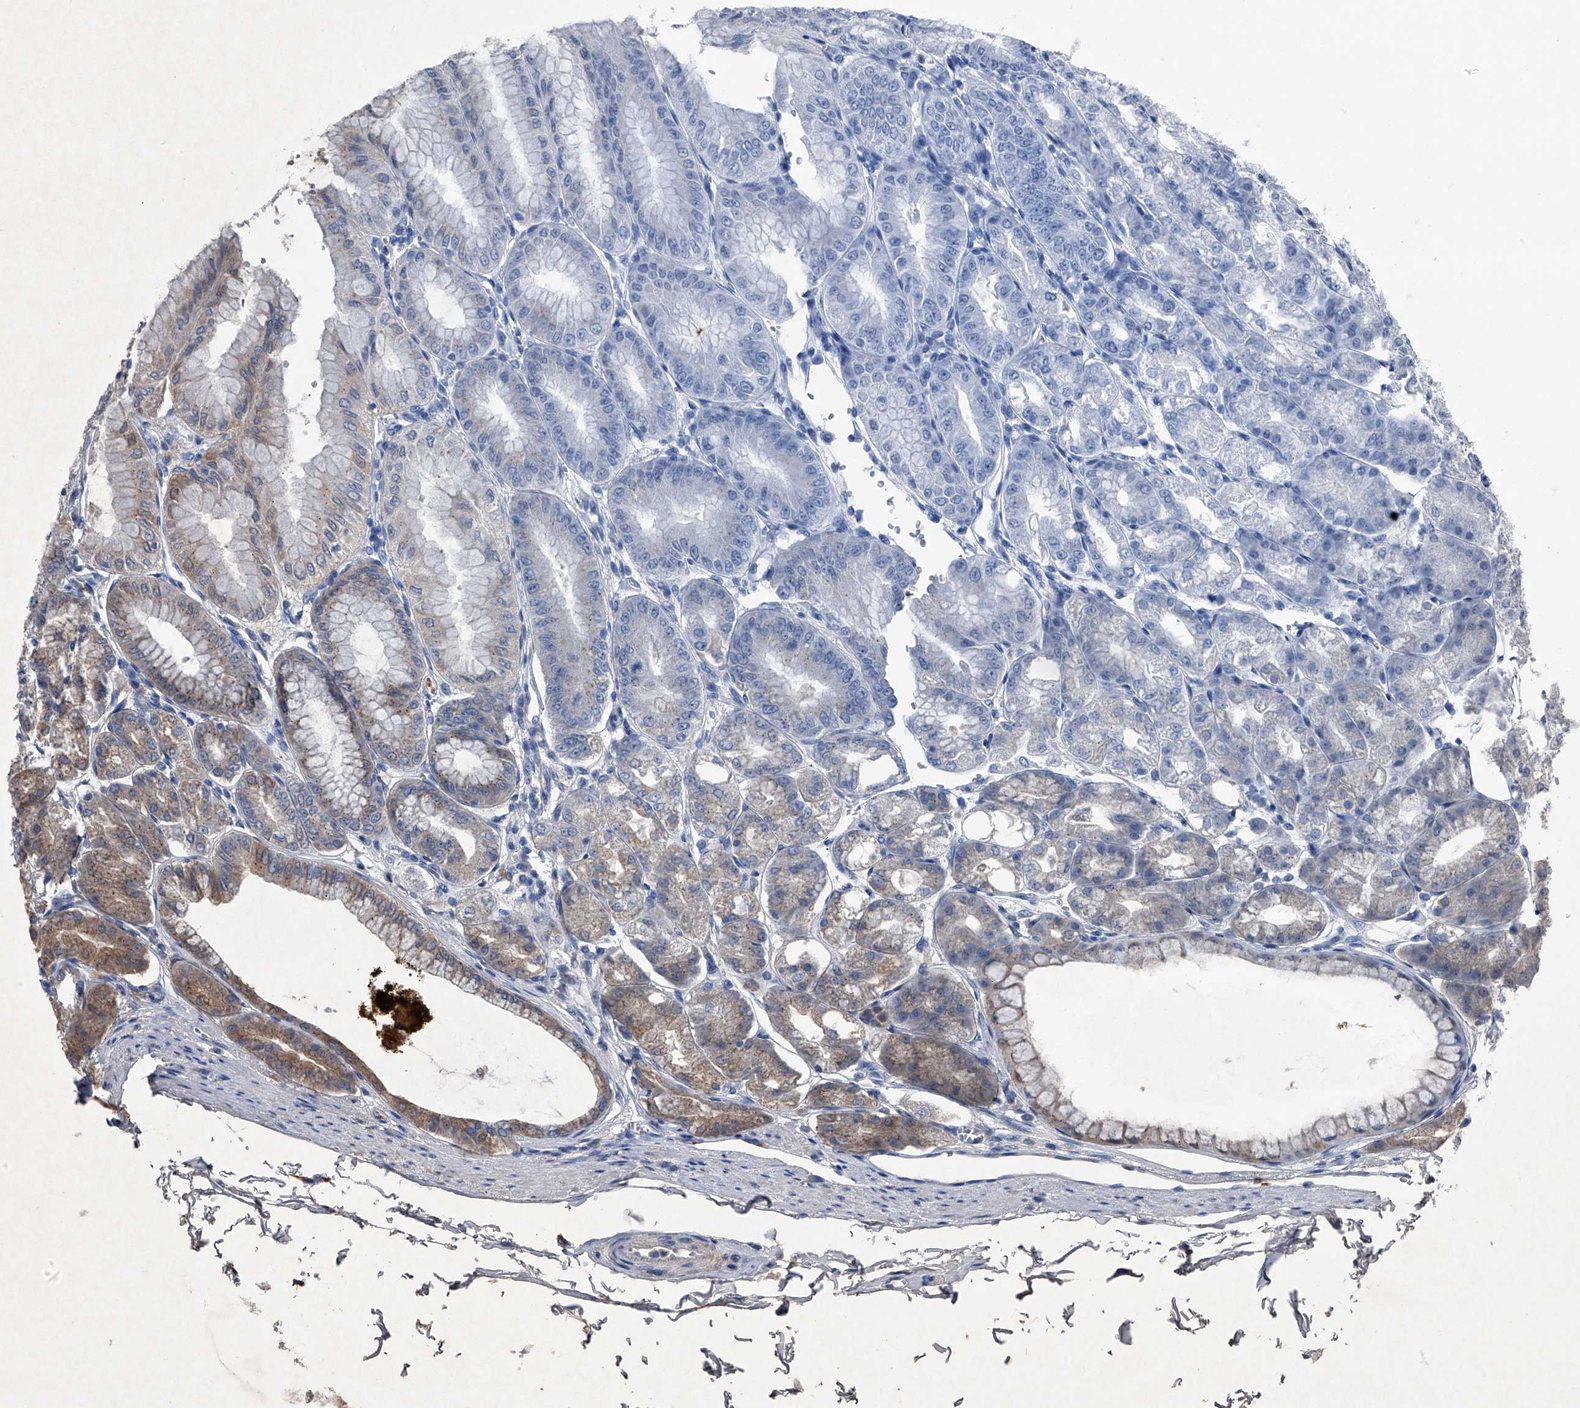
{"staining": {"intensity": "moderate", "quantity": "25%-75%", "location": "cytoplasmic/membranous"}, "tissue": "stomach", "cell_type": "Glandular cells", "image_type": "normal", "snomed": [{"axis": "morphology", "description": "Normal tissue, NOS"}, {"axis": "topography", "description": "Stomach, lower"}], "caption": "Protein expression by immunohistochemistry displays moderate cytoplasmic/membranous expression in approximately 25%-75% of glandular cells in unremarkable stomach. (Brightfield microscopy of DAB IHC at high magnification).", "gene": "MAPKAP1", "patient": {"sex": "male", "age": 71}}